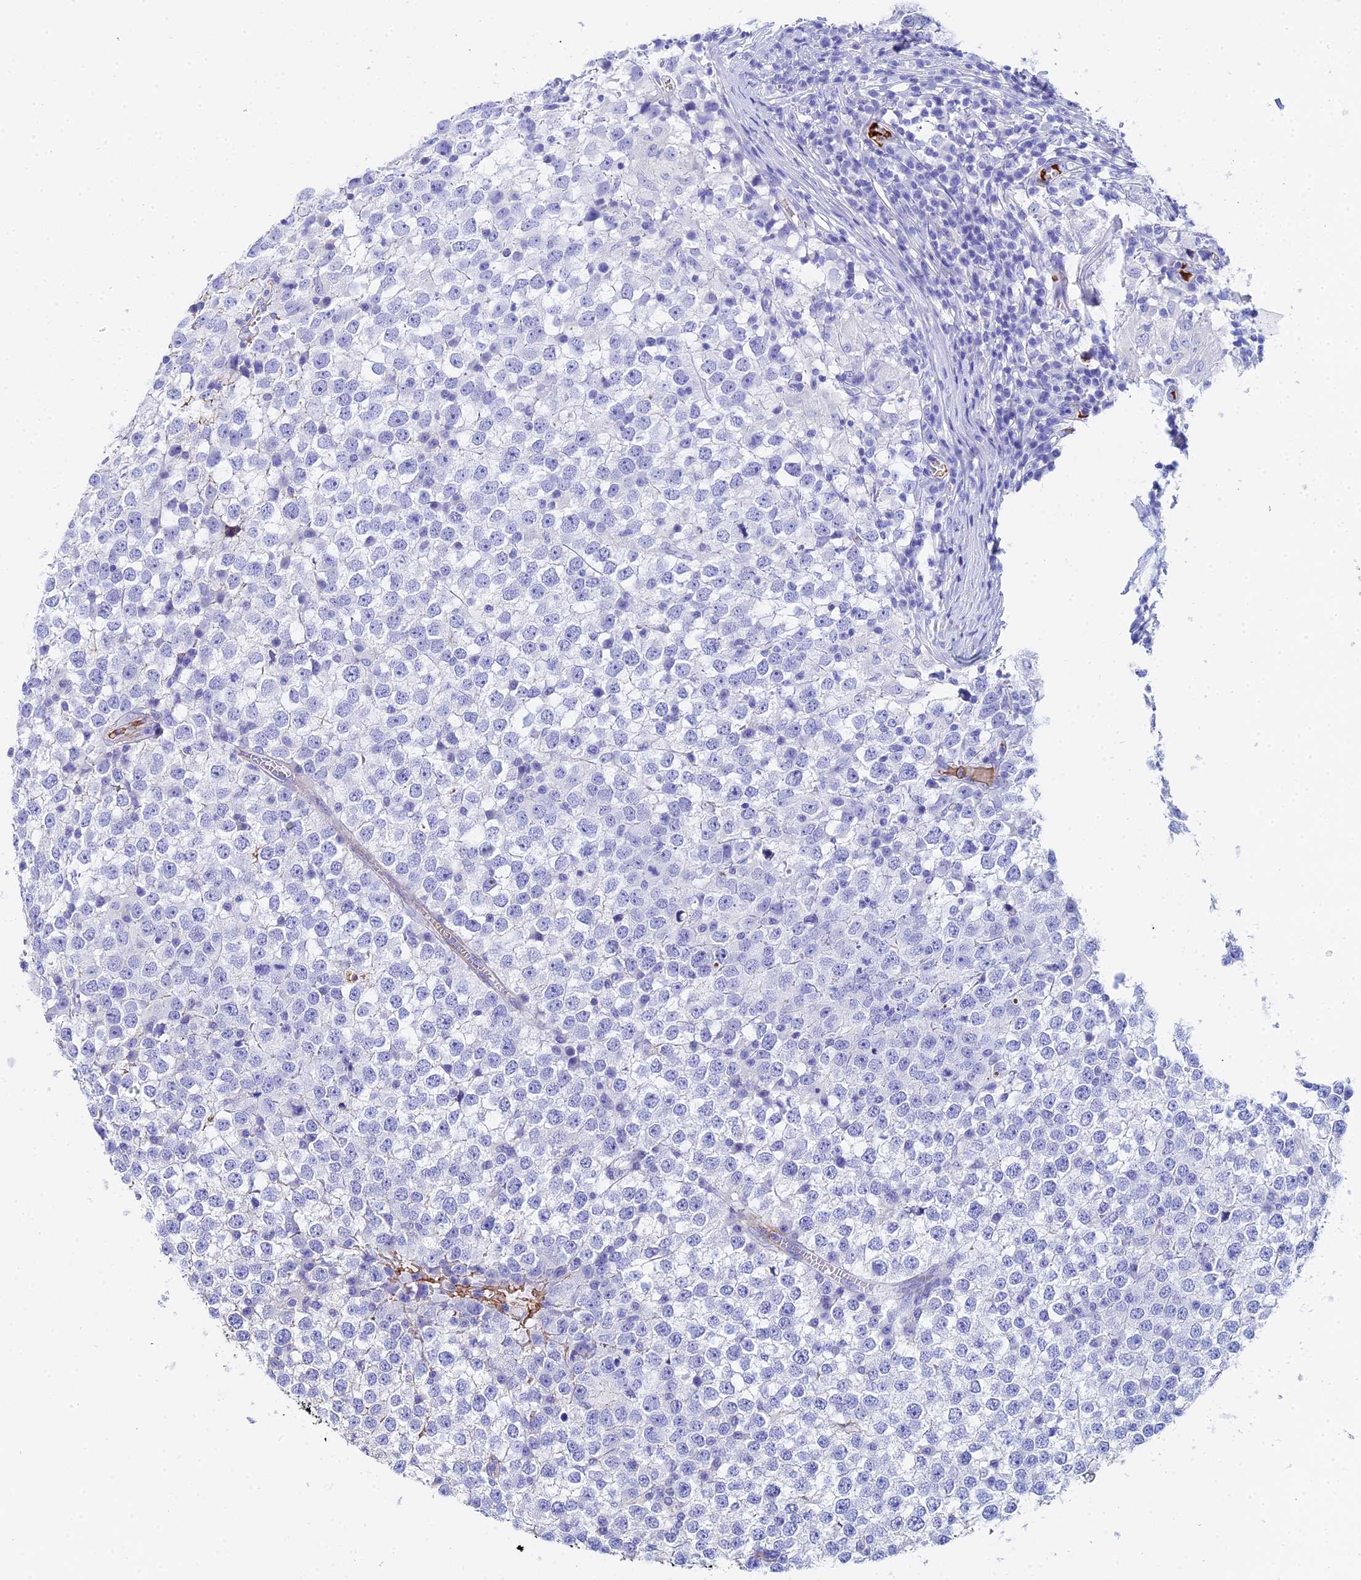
{"staining": {"intensity": "negative", "quantity": "none", "location": "none"}, "tissue": "testis cancer", "cell_type": "Tumor cells", "image_type": "cancer", "snomed": [{"axis": "morphology", "description": "Seminoma, NOS"}, {"axis": "topography", "description": "Testis"}], "caption": "High power microscopy photomicrograph of an immunohistochemistry (IHC) image of testis cancer (seminoma), revealing no significant positivity in tumor cells.", "gene": "CELA3A", "patient": {"sex": "male", "age": 65}}